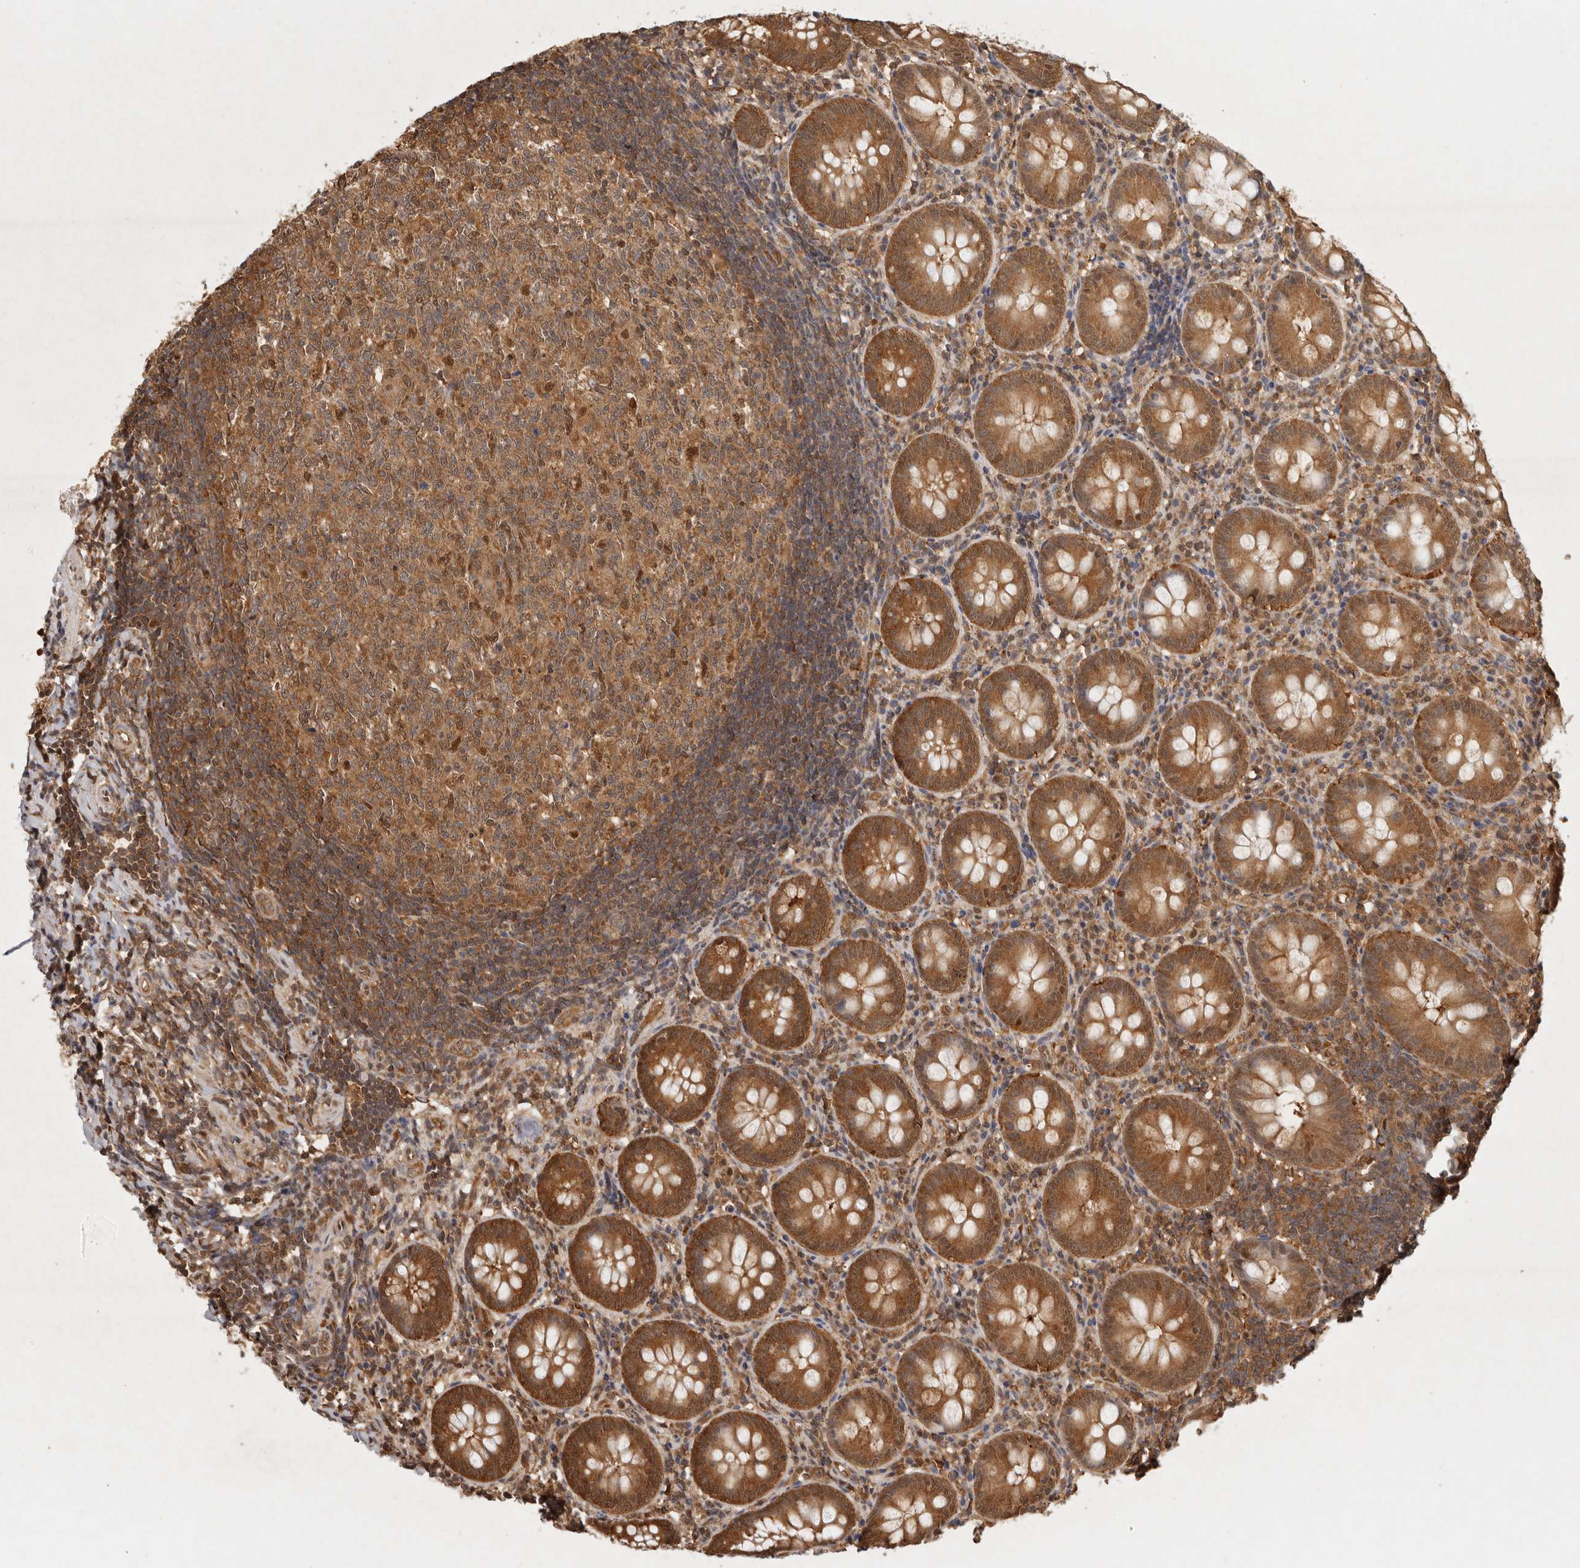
{"staining": {"intensity": "moderate", "quantity": ">75%", "location": "cytoplasmic/membranous,nuclear"}, "tissue": "appendix", "cell_type": "Glandular cells", "image_type": "normal", "snomed": [{"axis": "morphology", "description": "Normal tissue, NOS"}, {"axis": "topography", "description": "Appendix"}], "caption": "IHC of unremarkable appendix reveals medium levels of moderate cytoplasmic/membranous,nuclear expression in about >75% of glandular cells.", "gene": "PSMA5", "patient": {"sex": "female", "age": 54}}